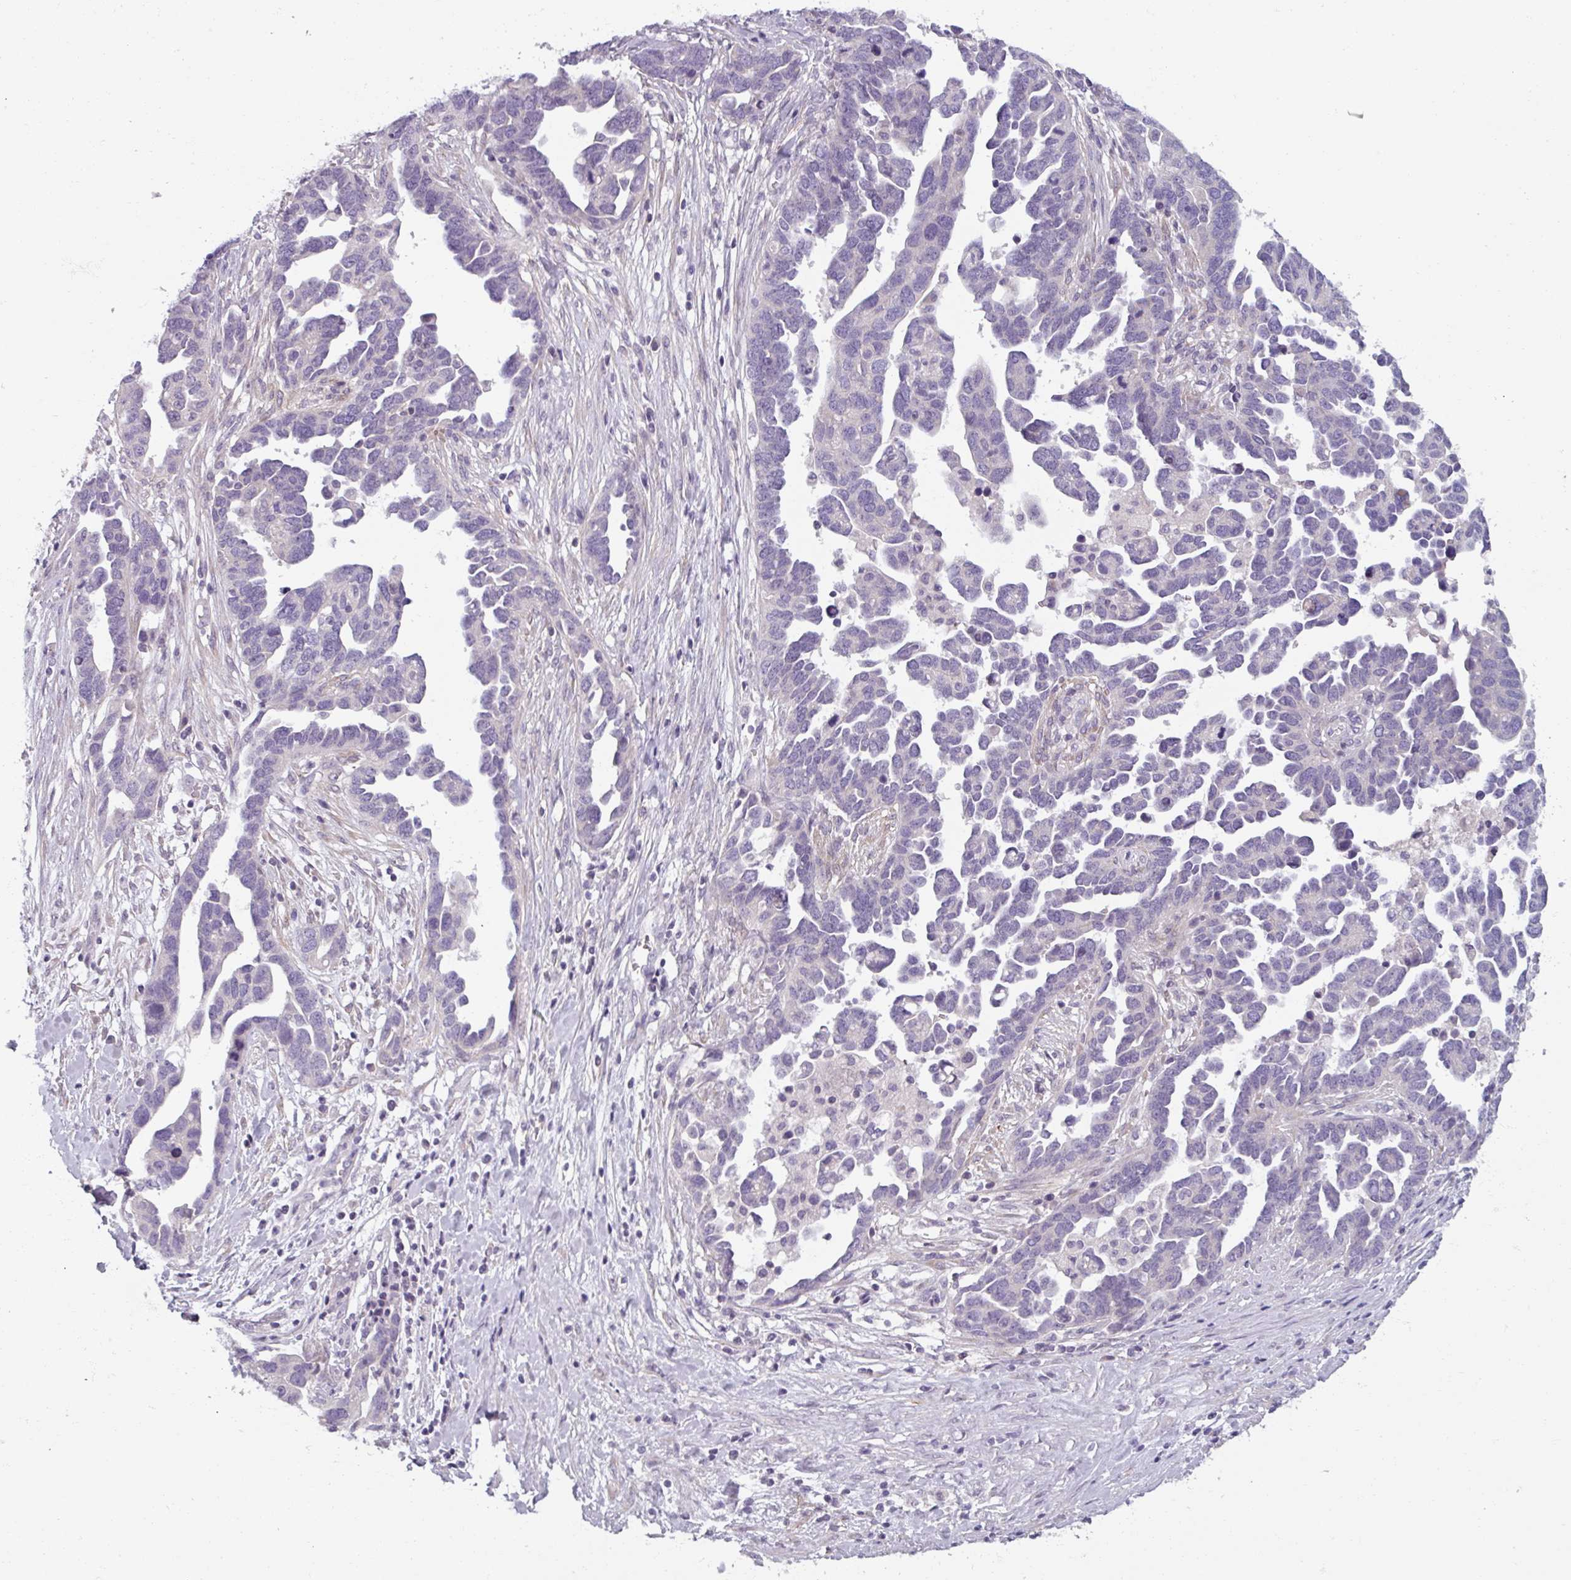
{"staining": {"intensity": "negative", "quantity": "none", "location": "none"}, "tissue": "ovarian cancer", "cell_type": "Tumor cells", "image_type": "cancer", "snomed": [{"axis": "morphology", "description": "Cystadenocarcinoma, serous, NOS"}, {"axis": "topography", "description": "Ovary"}], "caption": "High magnification brightfield microscopy of ovarian serous cystadenocarcinoma stained with DAB (brown) and counterstained with hematoxylin (blue): tumor cells show no significant staining.", "gene": "SMIM11", "patient": {"sex": "female", "age": 54}}